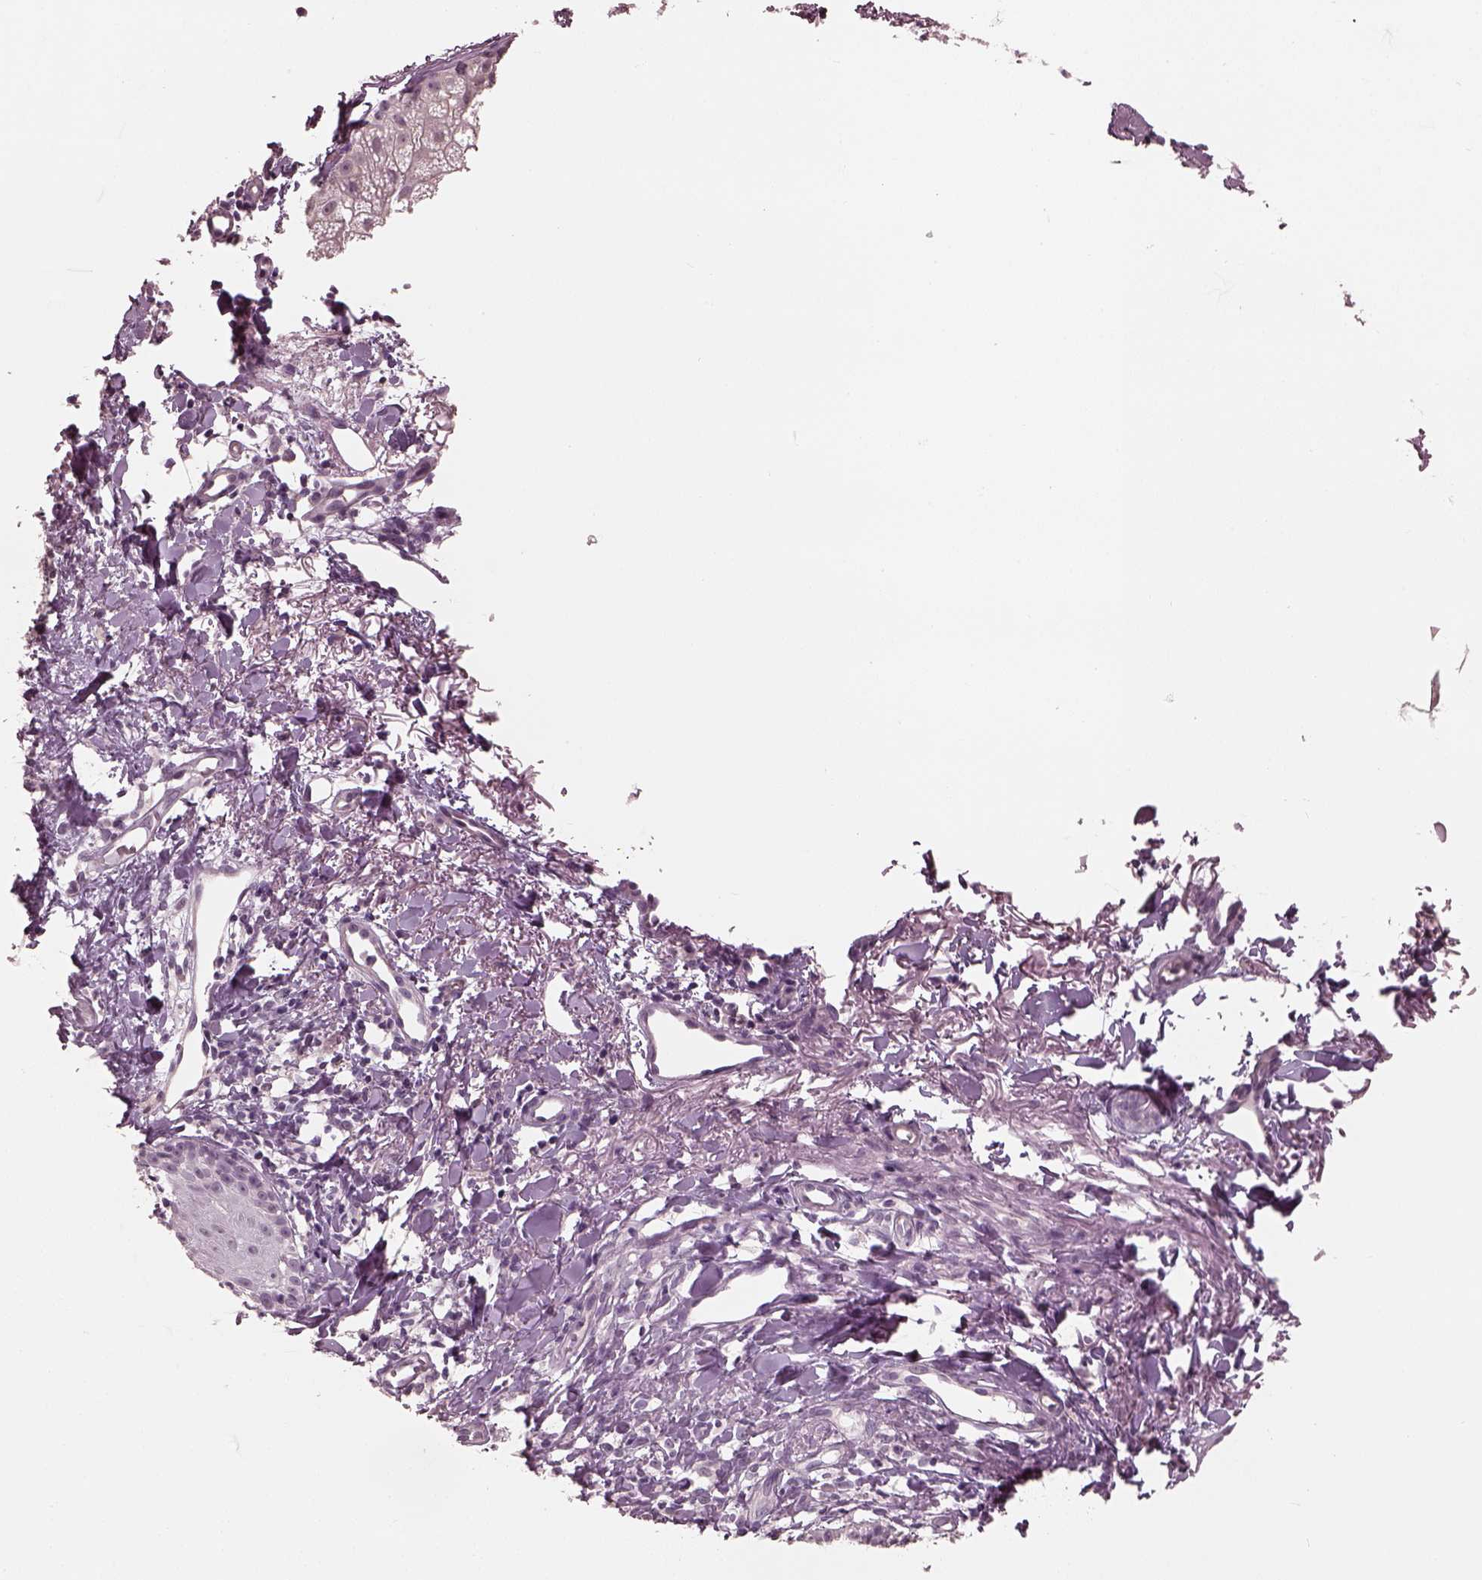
{"staining": {"intensity": "negative", "quantity": "none", "location": "none"}, "tissue": "skin cancer", "cell_type": "Tumor cells", "image_type": "cancer", "snomed": [{"axis": "morphology", "description": "Basal cell carcinoma"}, {"axis": "topography", "description": "Skin"}], "caption": "Tumor cells show no significant staining in skin basal cell carcinoma. (DAB (3,3'-diaminobenzidine) immunohistochemistry (IHC) visualized using brightfield microscopy, high magnification).", "gene": "OPTC", "patient": {"sex": "male", "age": 72}}